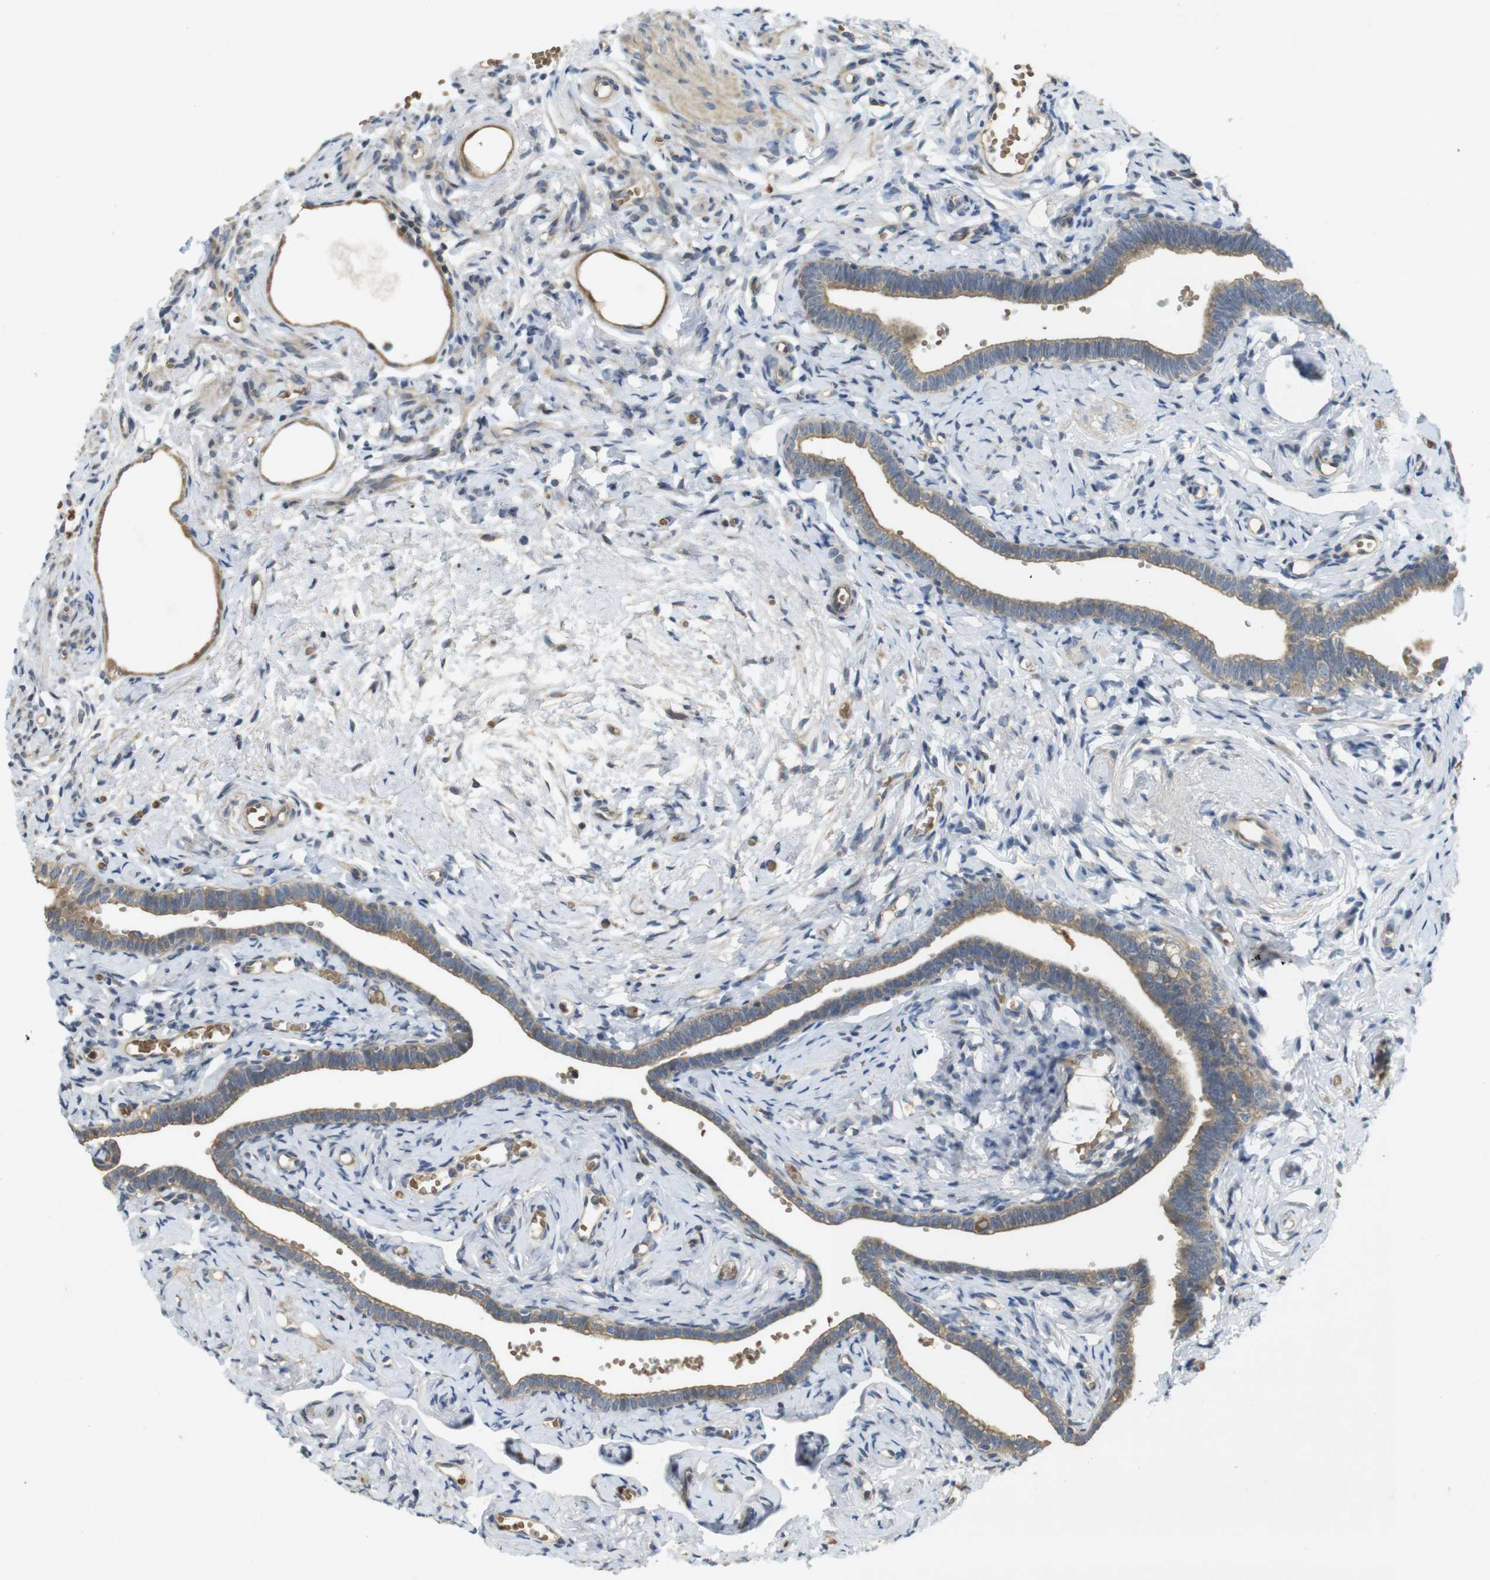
{"staining": {"intensity": "moderate", "quantity": ">75%", "location": "cytoplasmic/membranous"}, "tissue": "fallopian tube", "cell_type": "Glandular cells", "image_type": "normal", "snomed": [{"axis": "morphology", "description": "Normal tissue, NOS"}, {"axis": "topography", "description": "Fallopian tube"}], "caption": "Immunohistochemical staining of unremarkable human fallopian tube displays >75% levels of moderate cytoplasmic/membranous protein positivity in approximately >75% of glandular cells. (Stains: DAB (3,3'-diaminobenzidine) in brown, nuclei in blue, Microscopy: brightfield microscopy at high magnification).", "gene": "CLTC", "patient": {"sex": "female", "age": 71}}